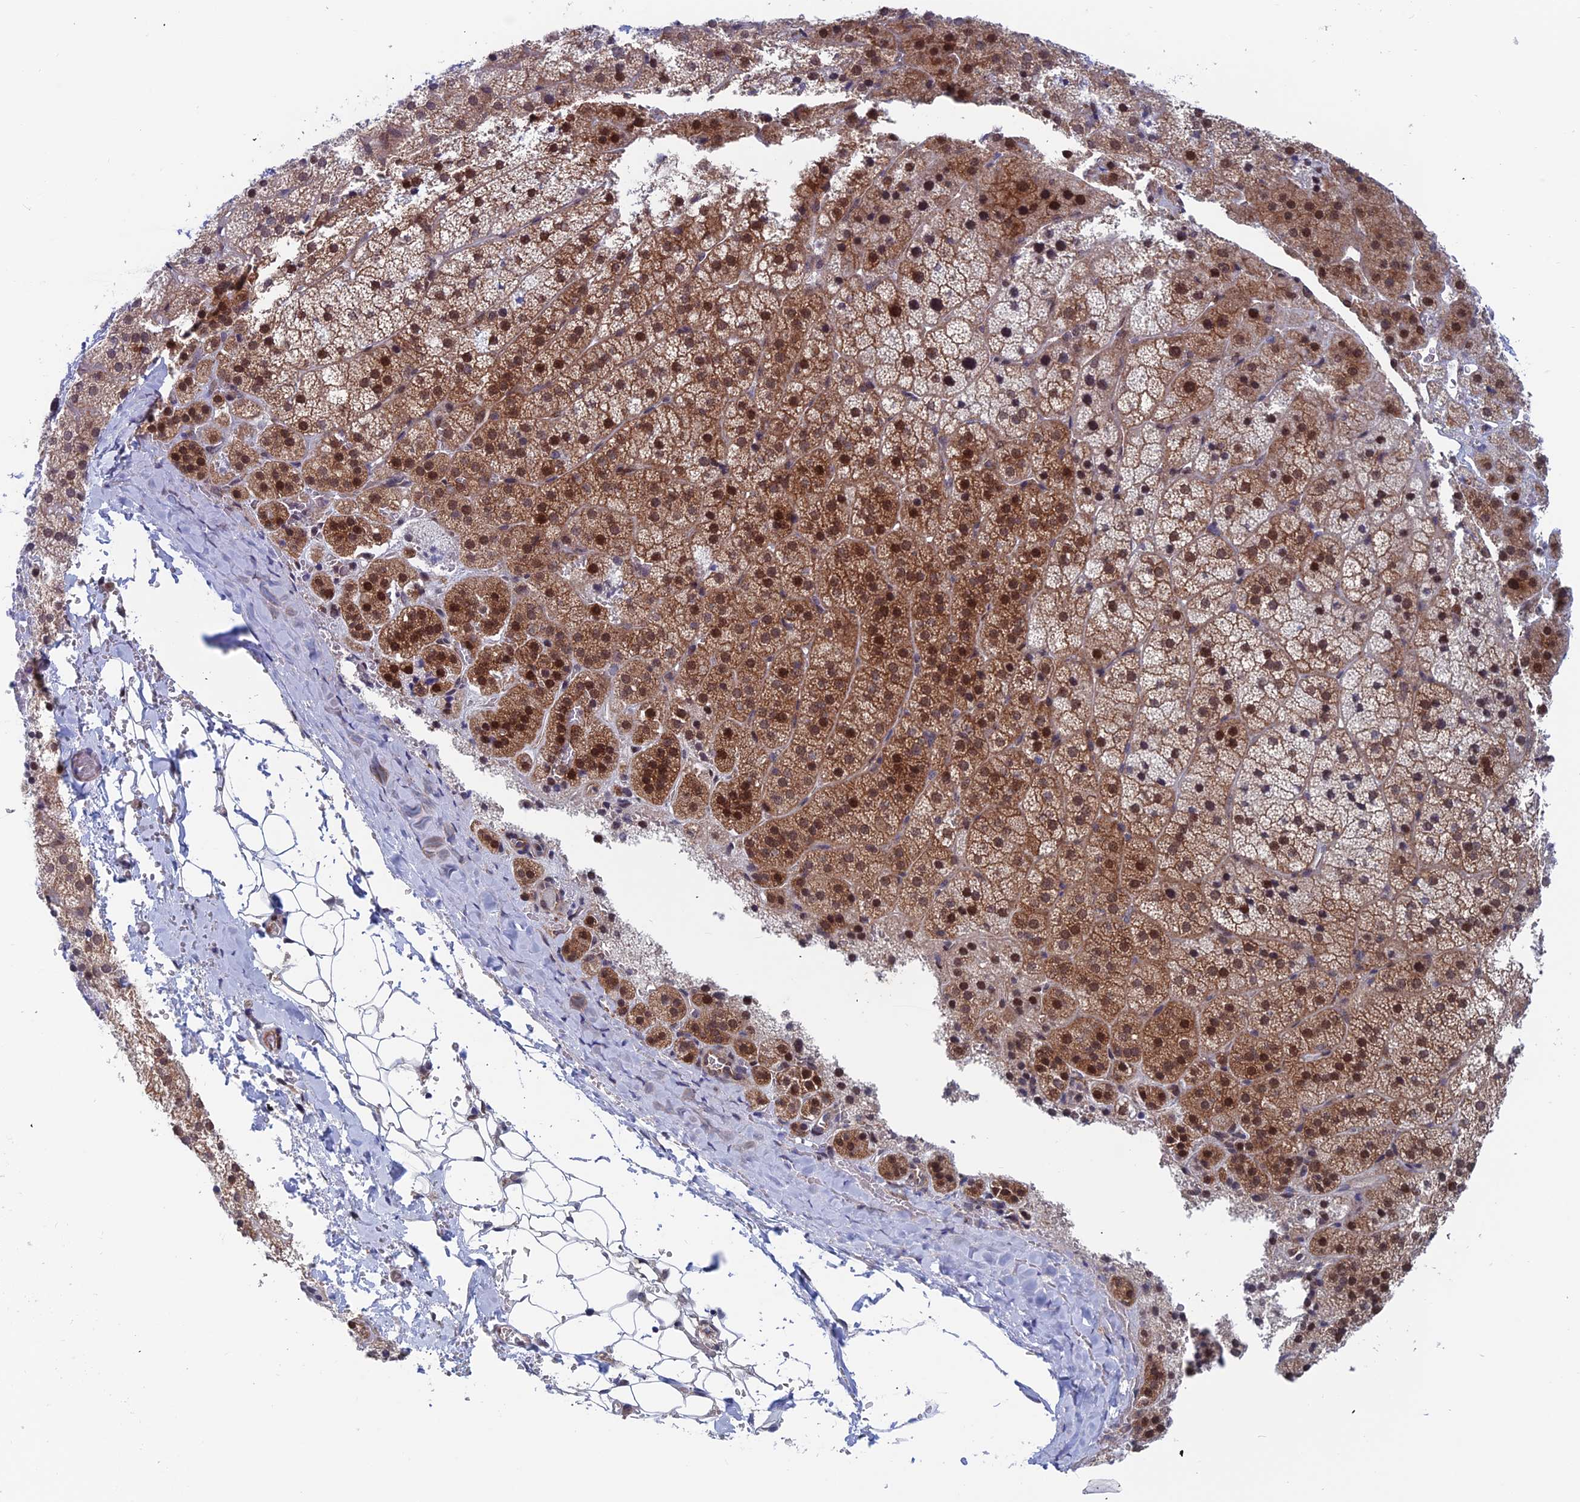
{"staining": {"intensity": "strong", "quantity": "25%-75%", "location": "cytoplasmic/membranous,nuclear"}, "tissue": "adrenal gland", "cell_type": "Glandular cells", "image_type": "normal", "snomed": [{"axis": "morphology", "description": "Normal tissue, NOS"}, {"axis": "topography", "description": "Adrenal gland"}], "caption": "The photomicrograph displays staining of unremarkable adrenal gland, revealing strong cytoplasmic/membranous,nuclear protein staining (brown color) within glandular cells. (Stains: DAB in brown, nuclei in blue, Microscopy: brightfield microscopy at high magnification).", "gene": "IGBP1", "patient": {"sex": "female", "age": 44}}